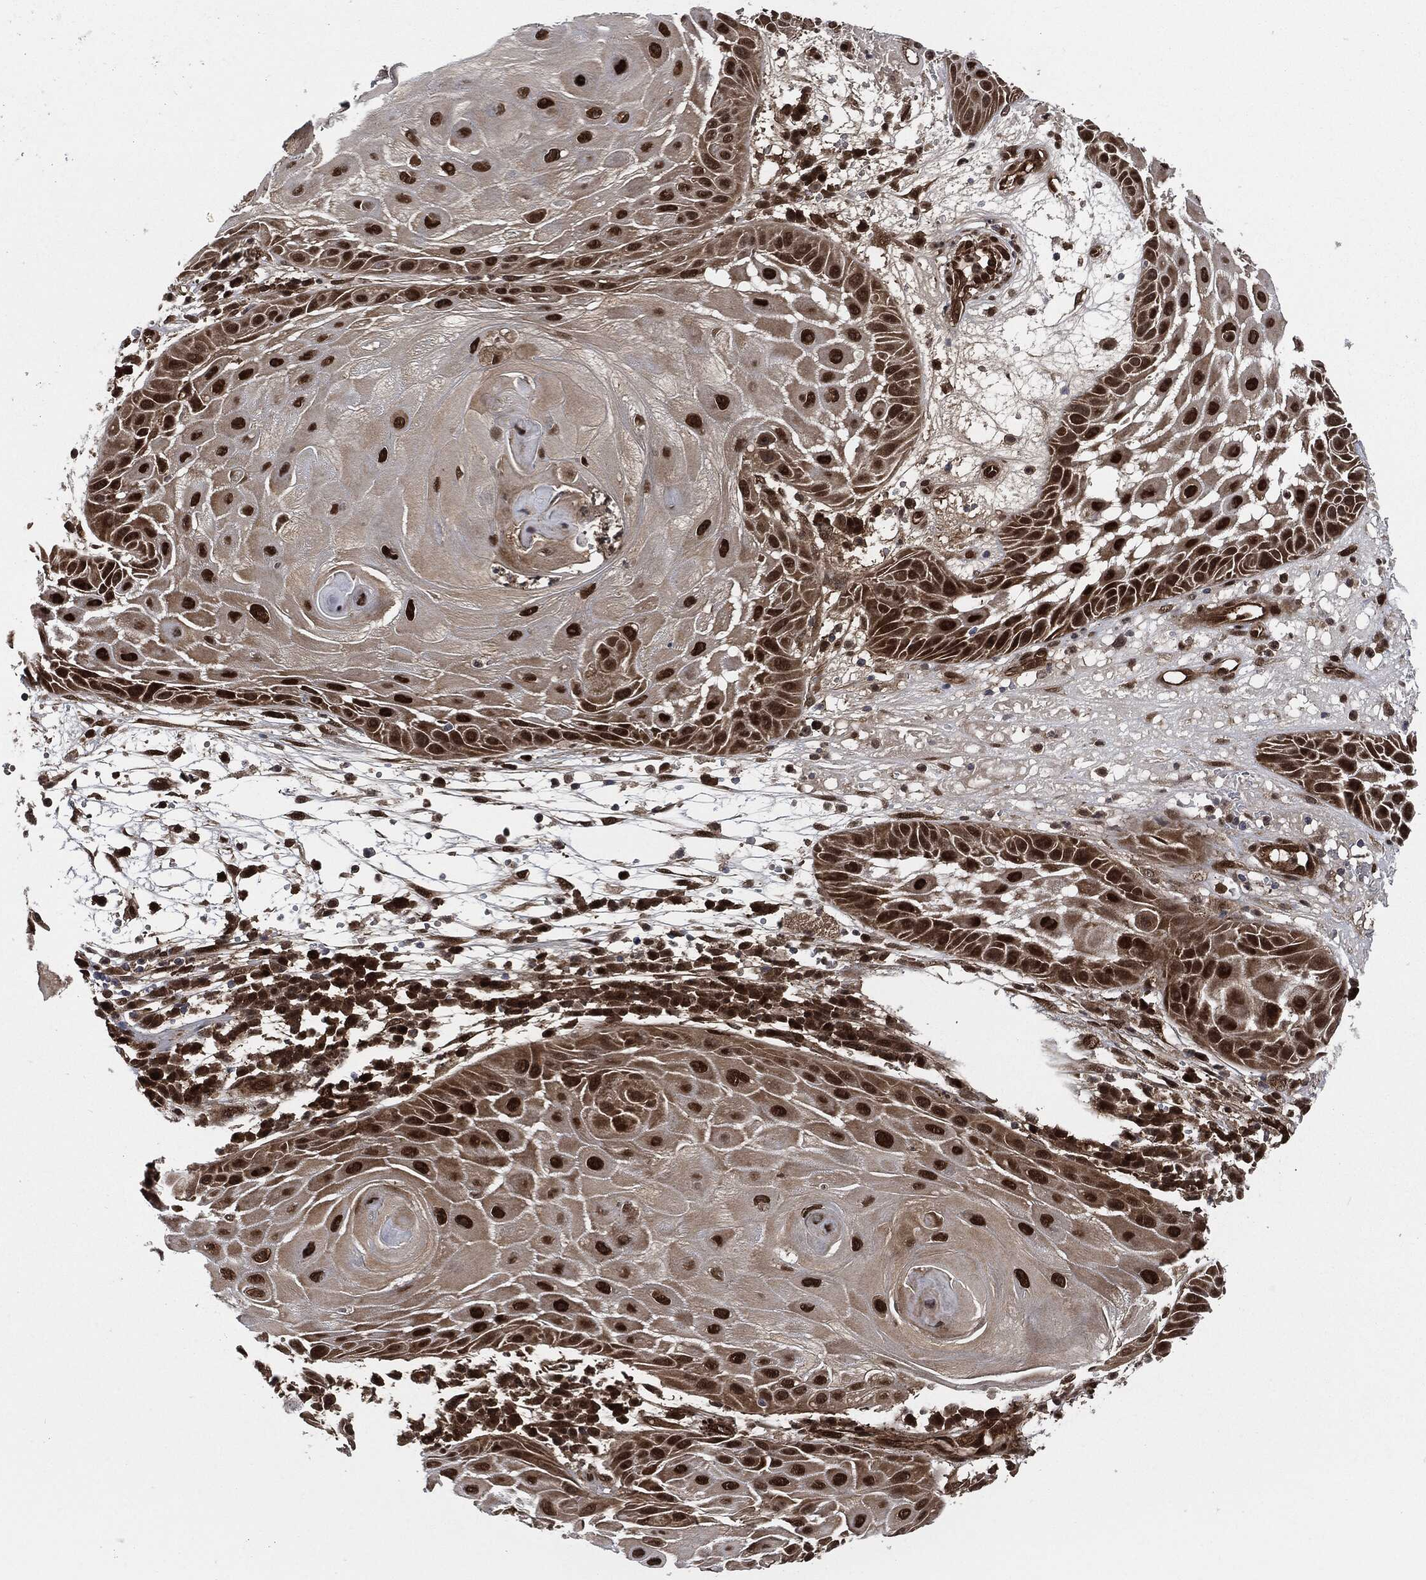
{"staining": {"intensity": "strong", "quantity": ">75%", "location": "nuclear"}, "tissue": "skin cancer", "cell_type": "Tumor cells", "image_type": "cancer", "snomed": [{"axis": "morphology", "description": "Normal tissue, NOS"}, {"axis": "morphology", "description": "Squamous cell carcinoma, NOS"}, {"axis": "topography", "description": "Skin"}], "caption": "Brown immunohistochemical staining in skin cancer (squamous cell carcinoma) shows strong nuclear expression in about >75% of tumor cells. The protein of interest is stained brown, and the nuclei are stained in blue (DAB (3,3'-diaminobenzidine) IHC with brightfield microscopy, high magnification).", "gene": "DCTN1", "patient": {"sex": "male", "age": 79}}